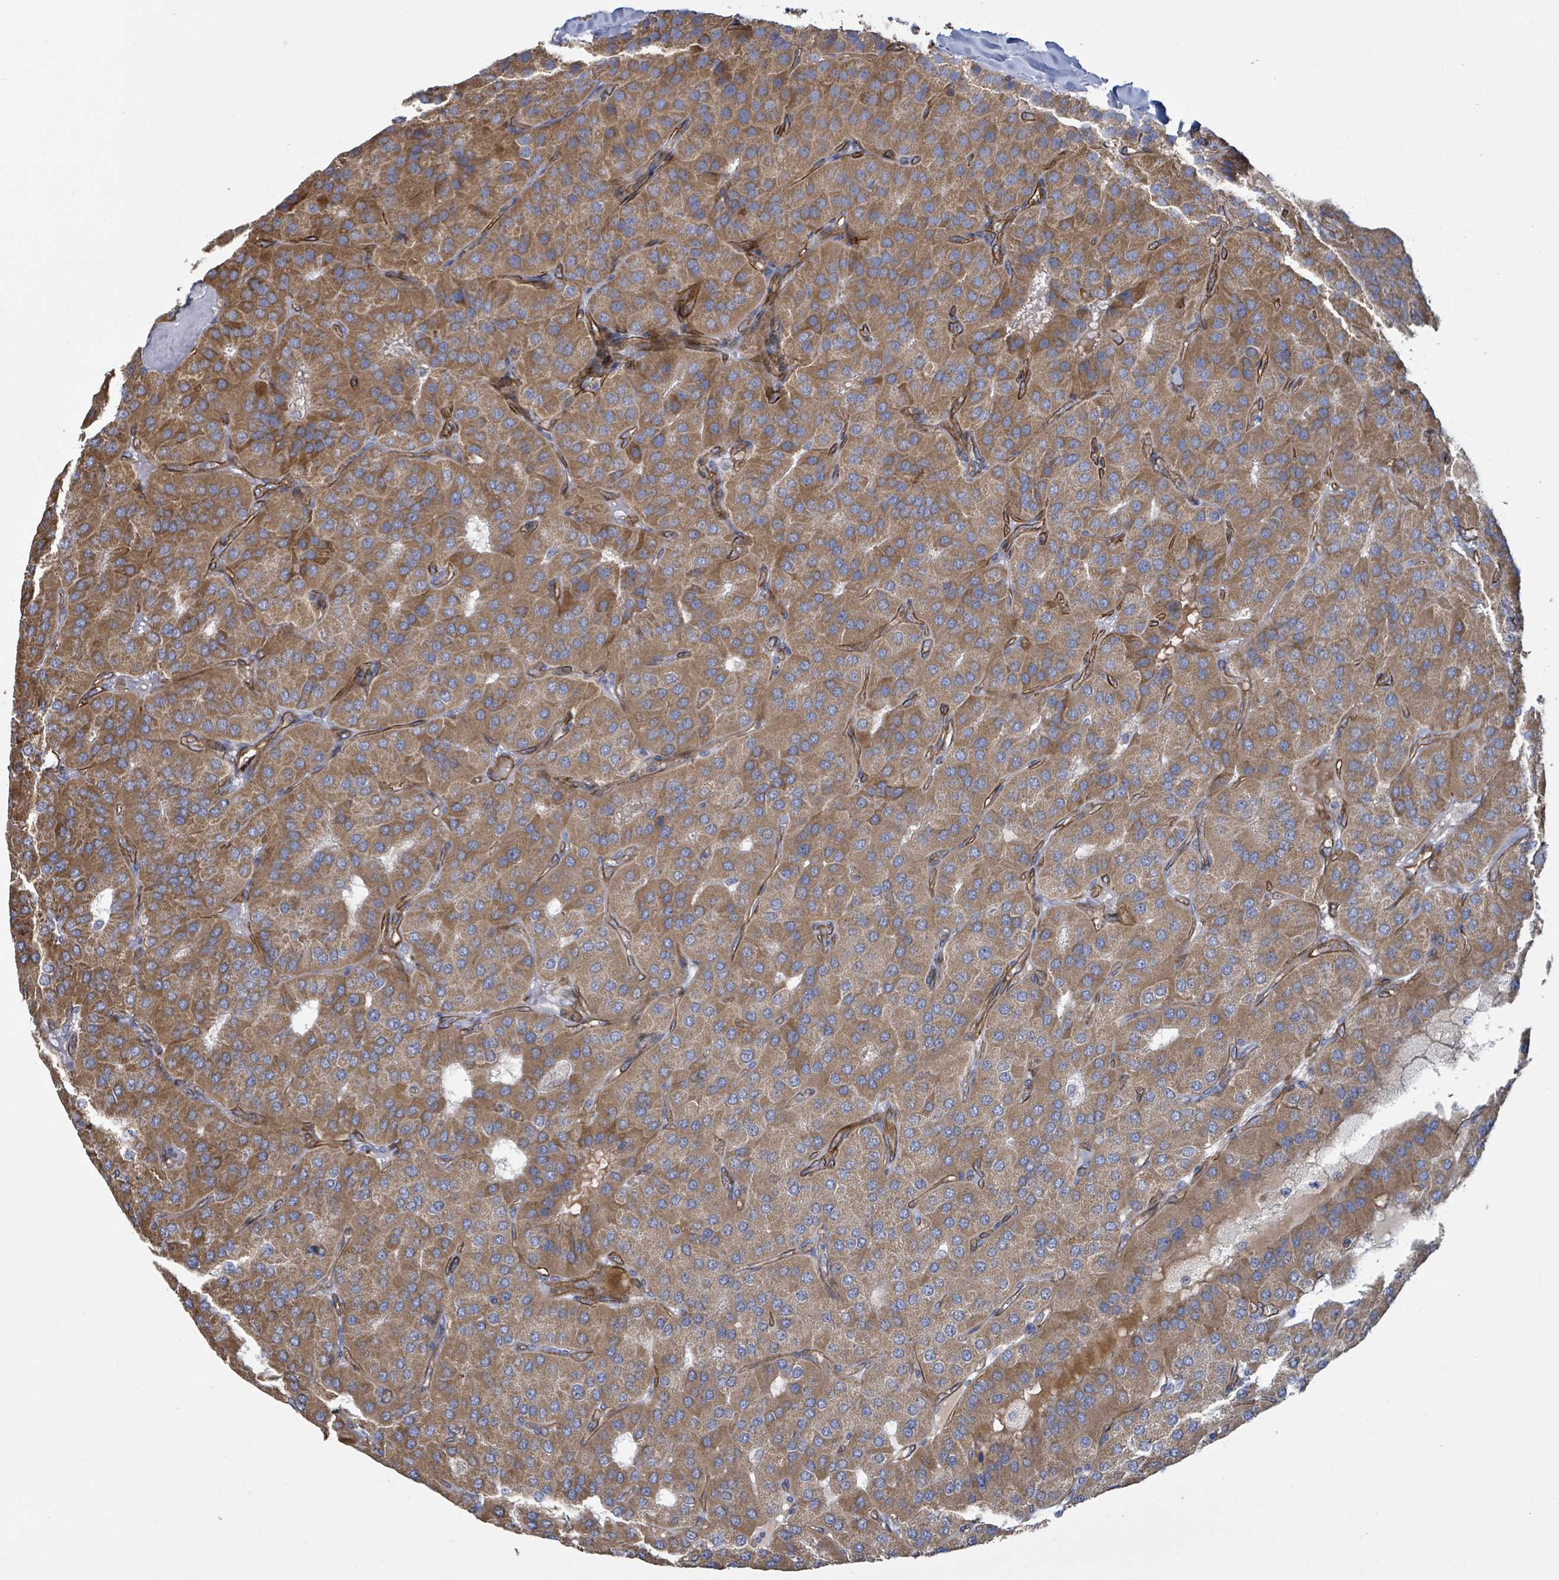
{"staining": {"intensity": "moderate", "quantity": ">75%", "location": "cytoplasmic/membranous"}, "tissue": "parathyroid gland", "cell_type": "Glandular cells", "image_type": "normal", "snomed": [{"axis": "morphology", "description": "Normal tissue, NOS"}, {"axis": "morphology", "description": "Adenoma, NOS"}, {"axis": "topography", "description": "Parathyroid gland"}], "caption": "The immunohistochemical stain shows moderate cytoplasmic/membranous positivity in glandular cells of normal parathyroid gland.", "gene": "KANK3", "patient": {"sex": "female", "age": 86}}